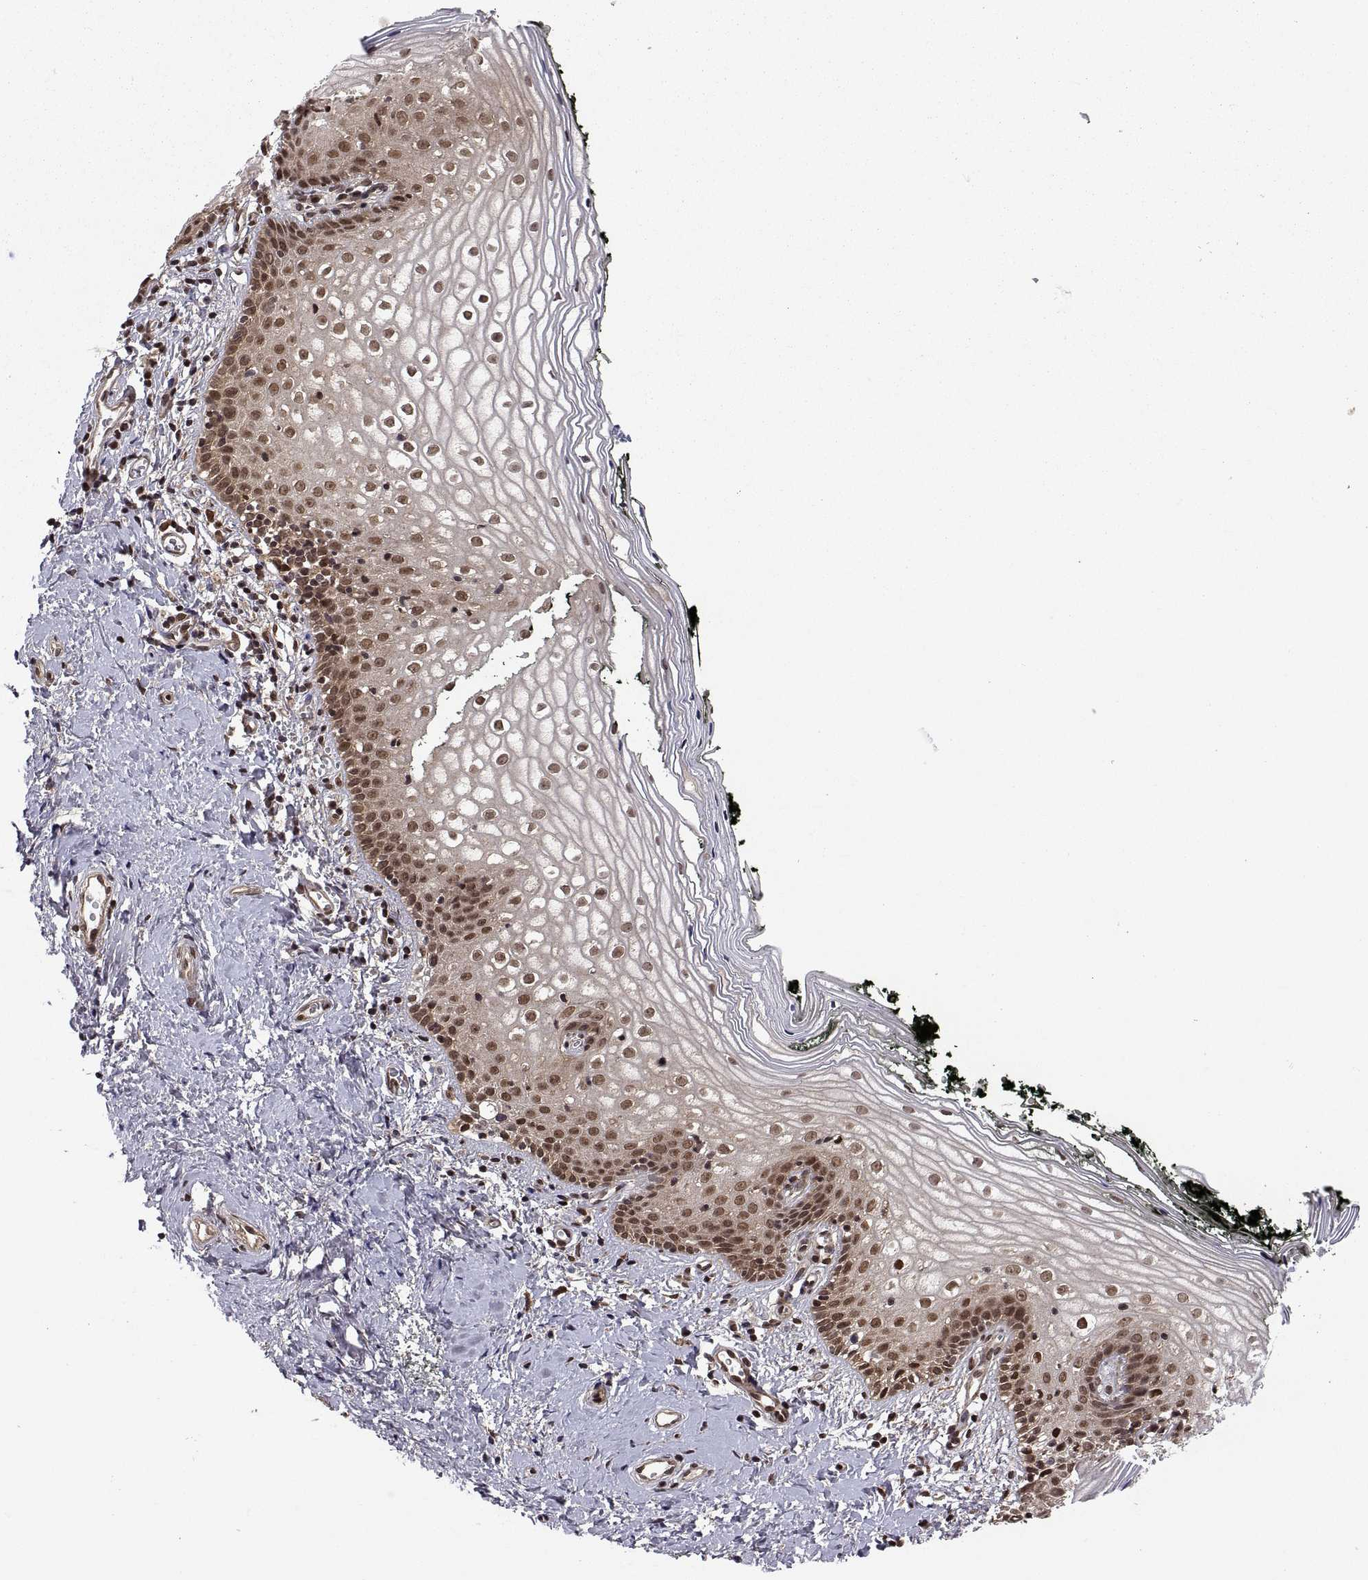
{"staining": {"intensity": "moderate", "quantity": ">75%", "location": "nuclear"}, "tissue": "vagina", "cell_type": "Squamous epithelial cells", "image_type": "normal", "snomed": [{"axis": "morphology", "description": "Normal tissue, NOS"}, {"axis": "topography", "description": "Vagina"}], "caption": "Immunohistochemistry of benign human vagina reveals medium levels of moderate nuclear positivity in approximately >75% of squamous epithelial cells.", "gene": "ZNRF2", "patient": {"sex": "female", "age": 47}}